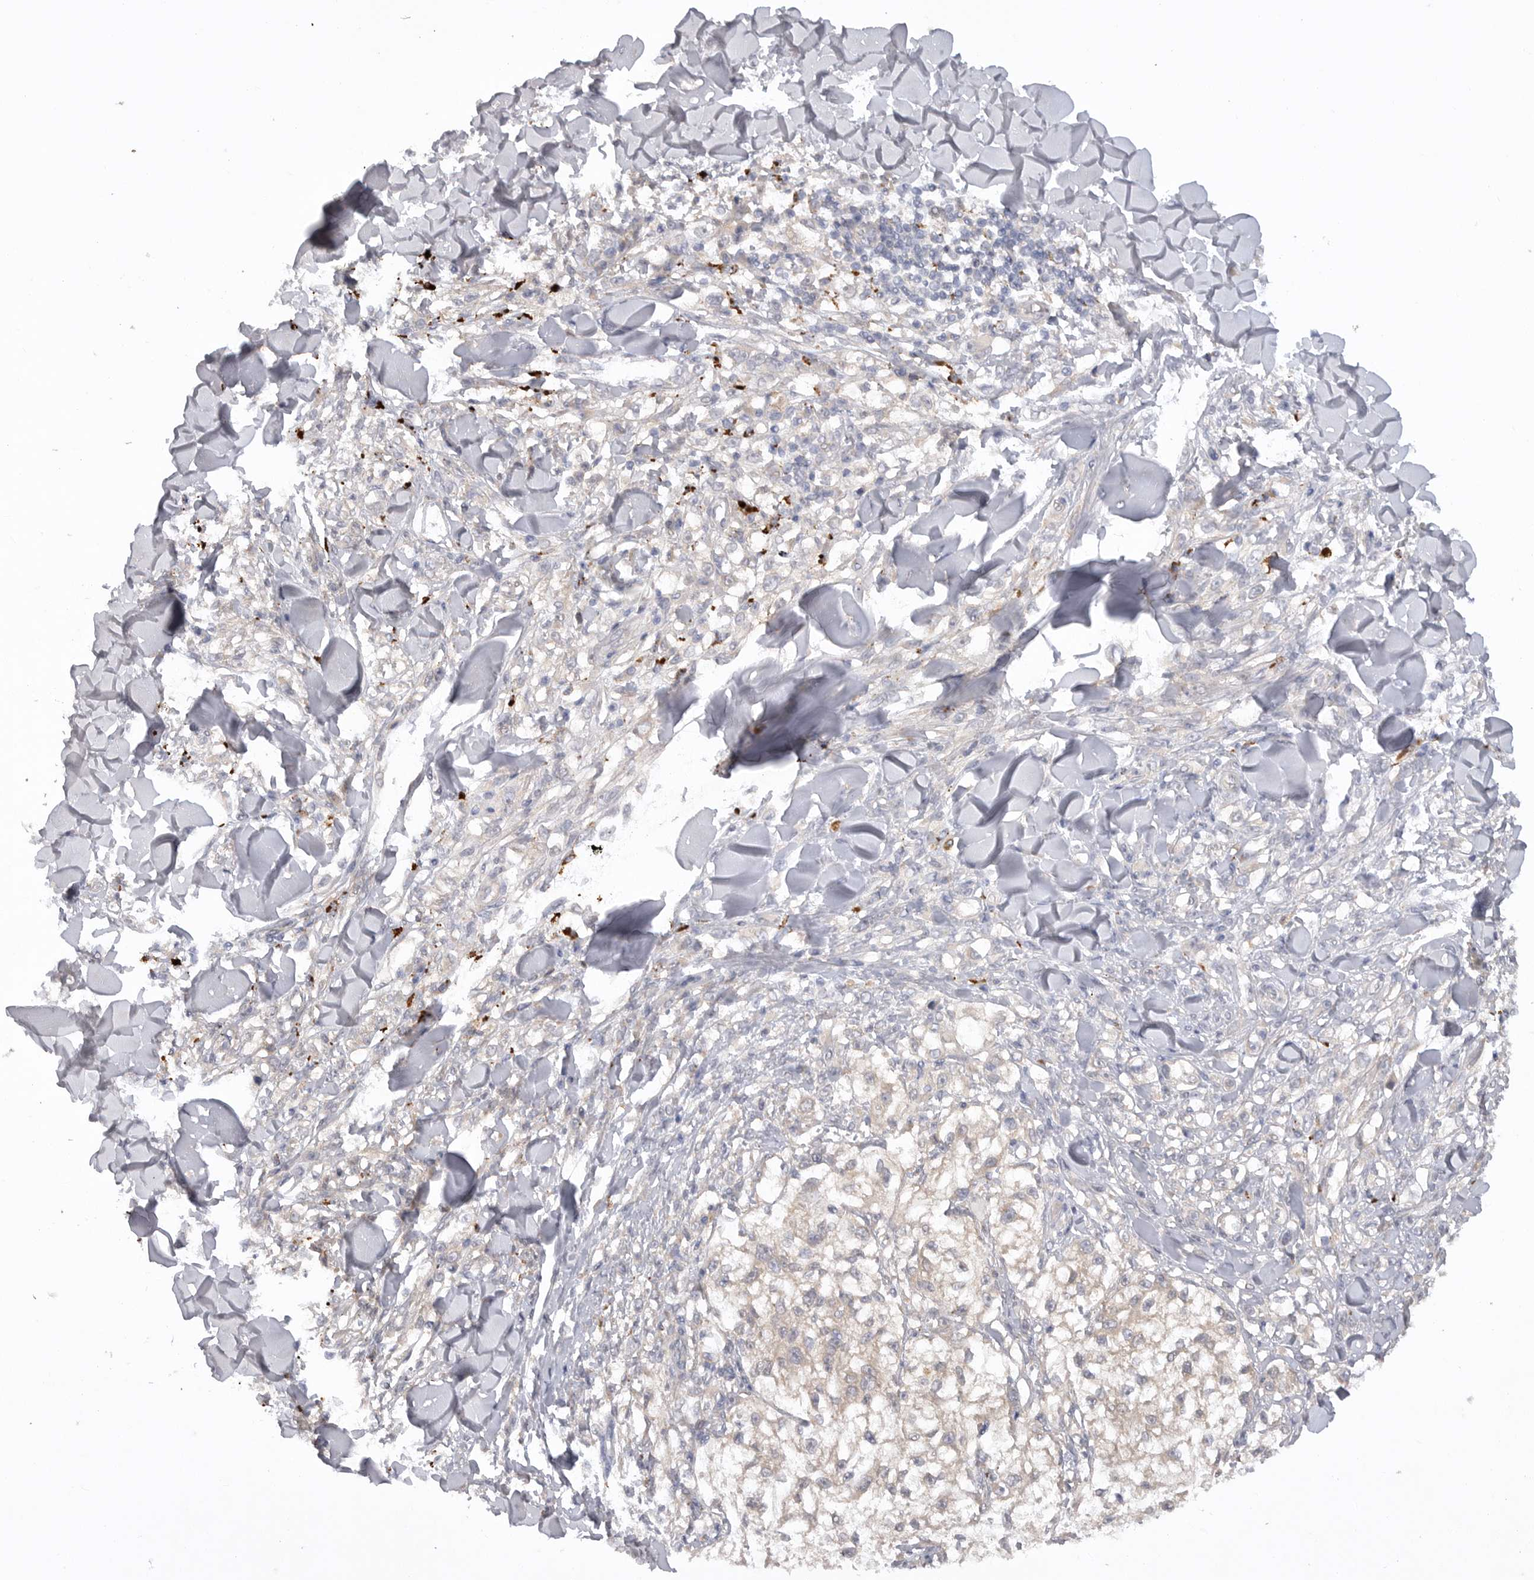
{"staining": {"intensity": "negative", "quantity": "none", "location": "none"}, "tissue": "melanoma", "cell_type": "Tumor cells", "image_type": "cancer", "snomed": [{"axis": "morphology", "description": "Malignant melanoma, NOS"}, {"axis": "topography", "description": "Skin of head"}], "caption": "Protein analysis of melanoma reveals no significant expression in tumor cells.", "gene": "DHDDS", "patient": {"sex": "male", "age": 83}}